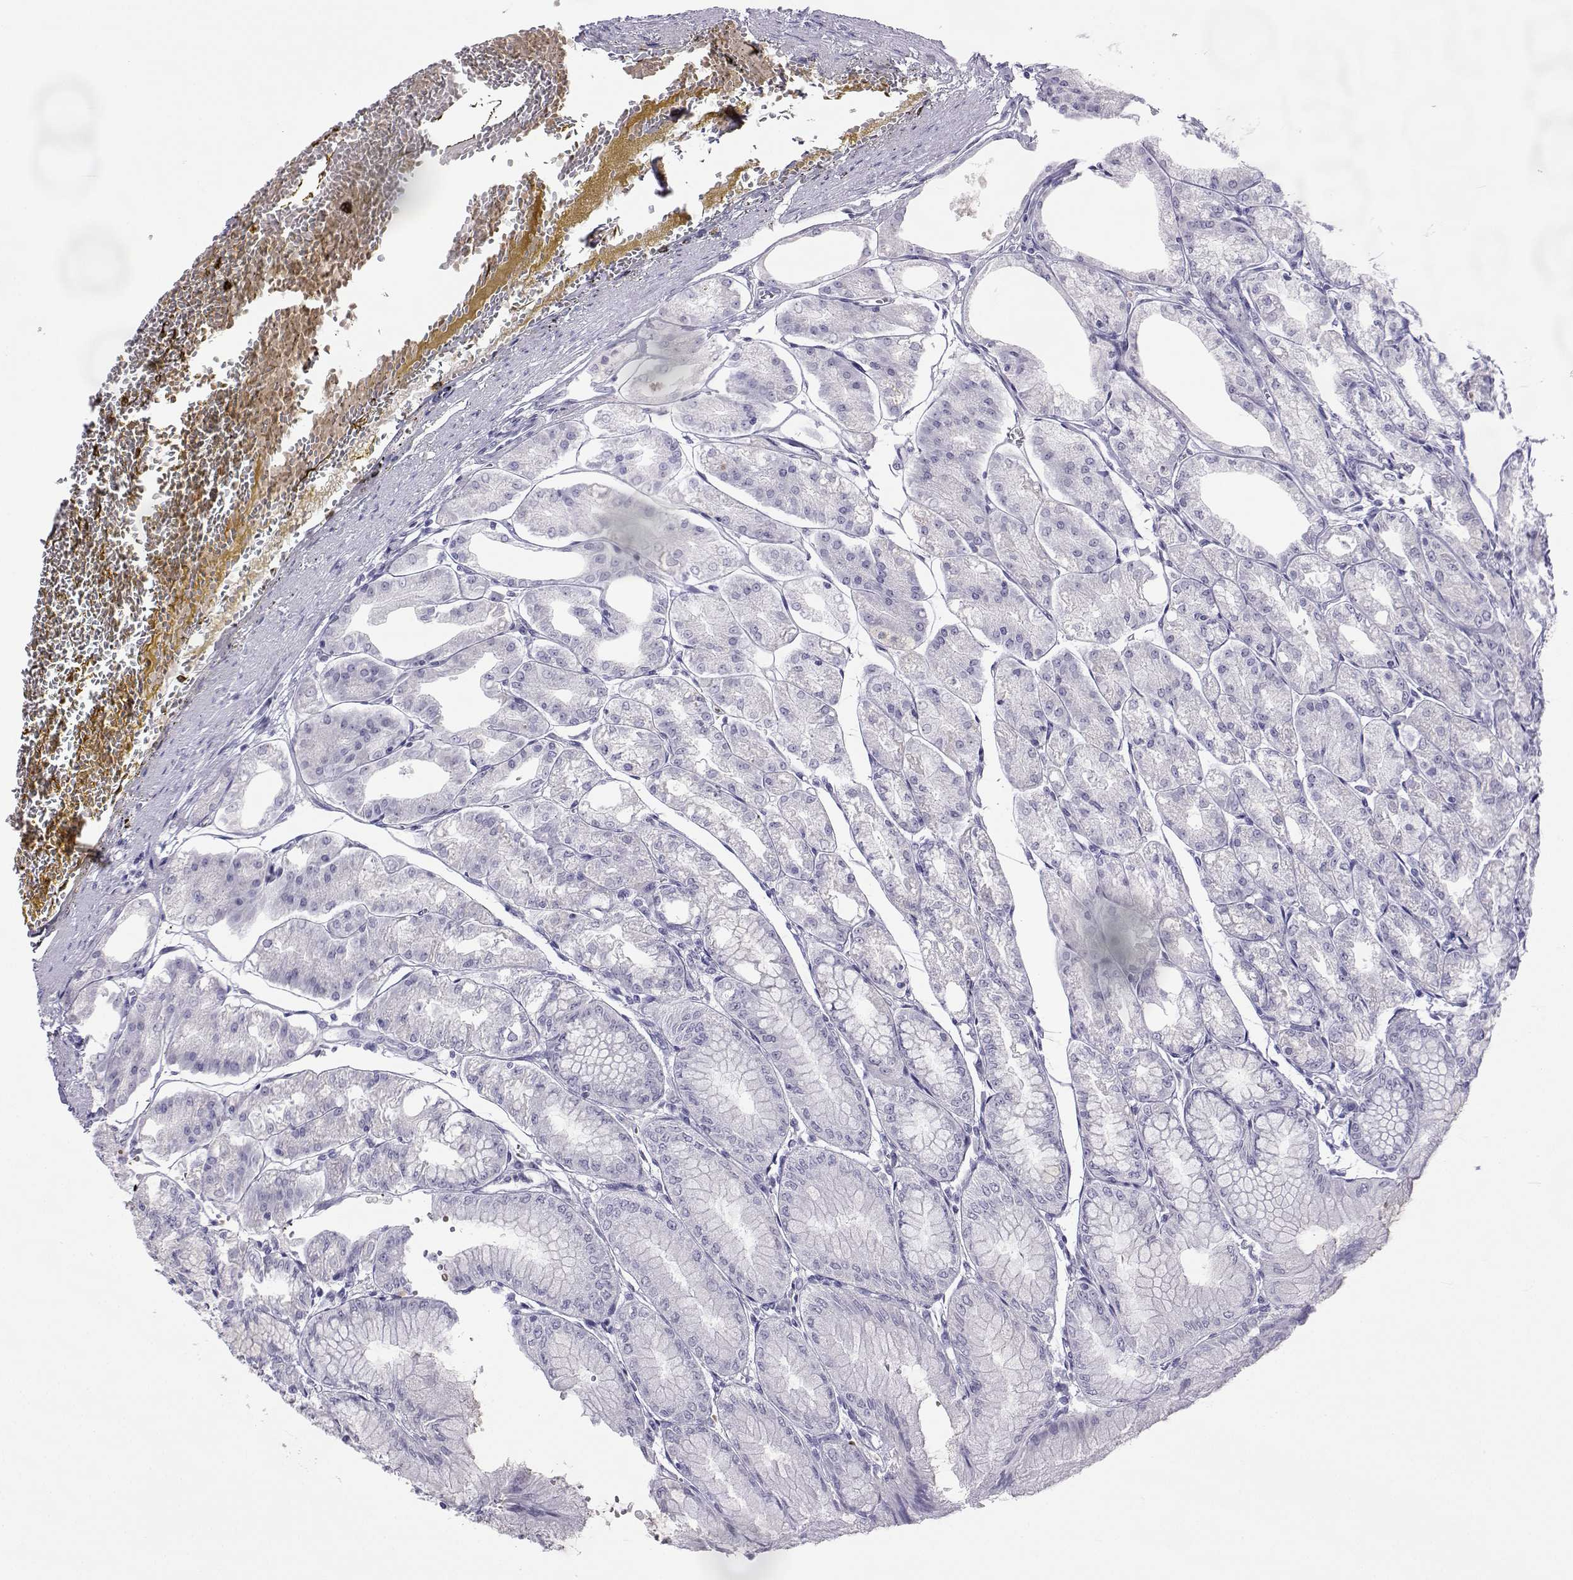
{"staining": {"intensity": "negative", "quantity": "none", "location": "none"}, "tissue": "stomach", "cell_type": "Glandular cells", "image_type": "normal", "snomed": [{"axis": "morphology", "description": "Normal tissue, NOS"}, {"axis": "topography", "description": "Stomach, lower"}], "caption": "This image is of benign stomach stained with immunohistochemistry to label a protein in brown with the nuclei are counter-stained blue. There is no positivity in glandular cells.", "gene": "ACTL7A", "patient": {"sex": "male", "age": 71}}